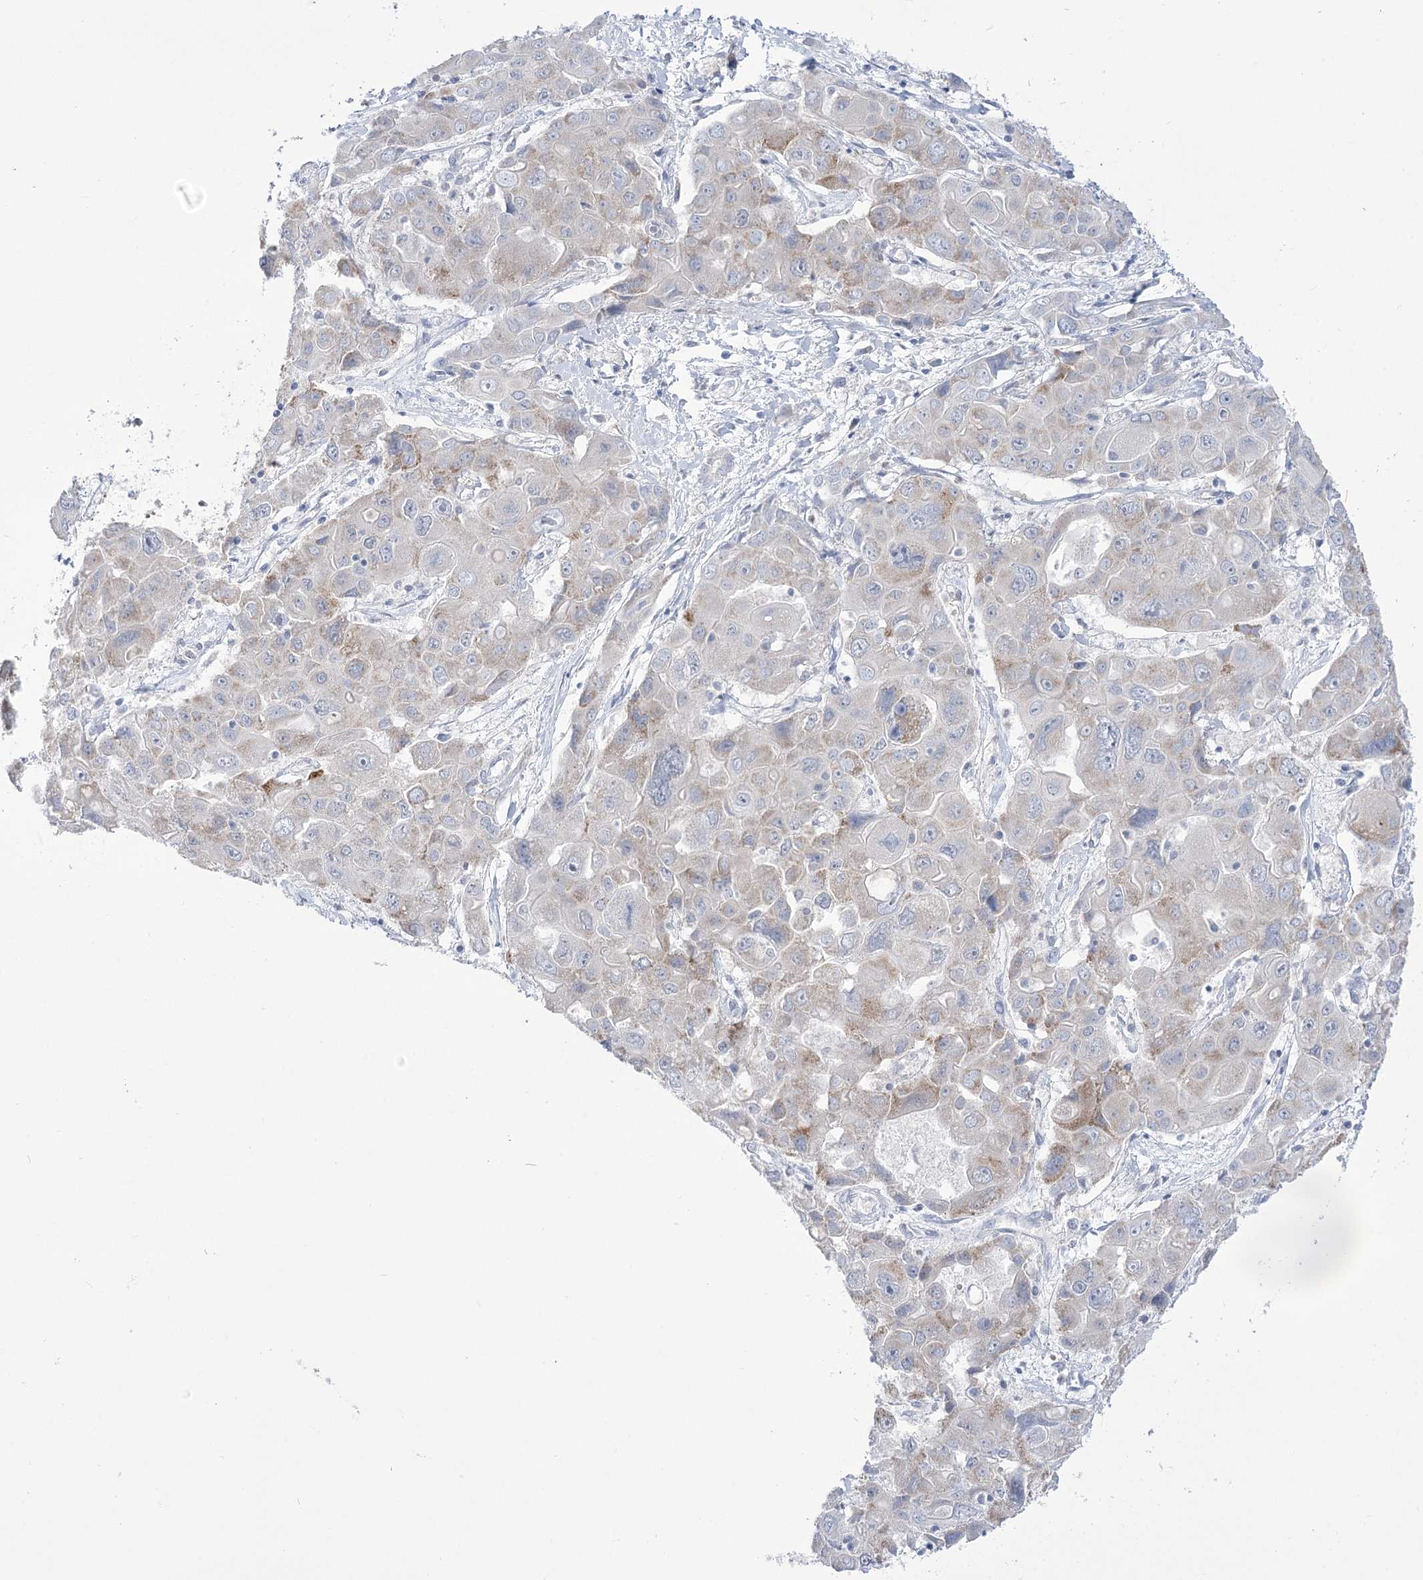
{"staining": {"intensity": "weak", "quantity": "<25%", "location": "cytoplasmic/membranous"}, "tissue": "liver cancer", "cell_type": "Tumor cells", "image_type": "cancer", "snomed": [{"axis": "morphology", "description": "Cholangiocarcinoma"}, {"axis": "topography", "description": "Liver"}], "caption": "IHC of human liver cancer (cholangiocarcinoma) displays no staining in tumor cells.", "gene": "BEND7", "patient": {"sex": "male", "age": 67}}